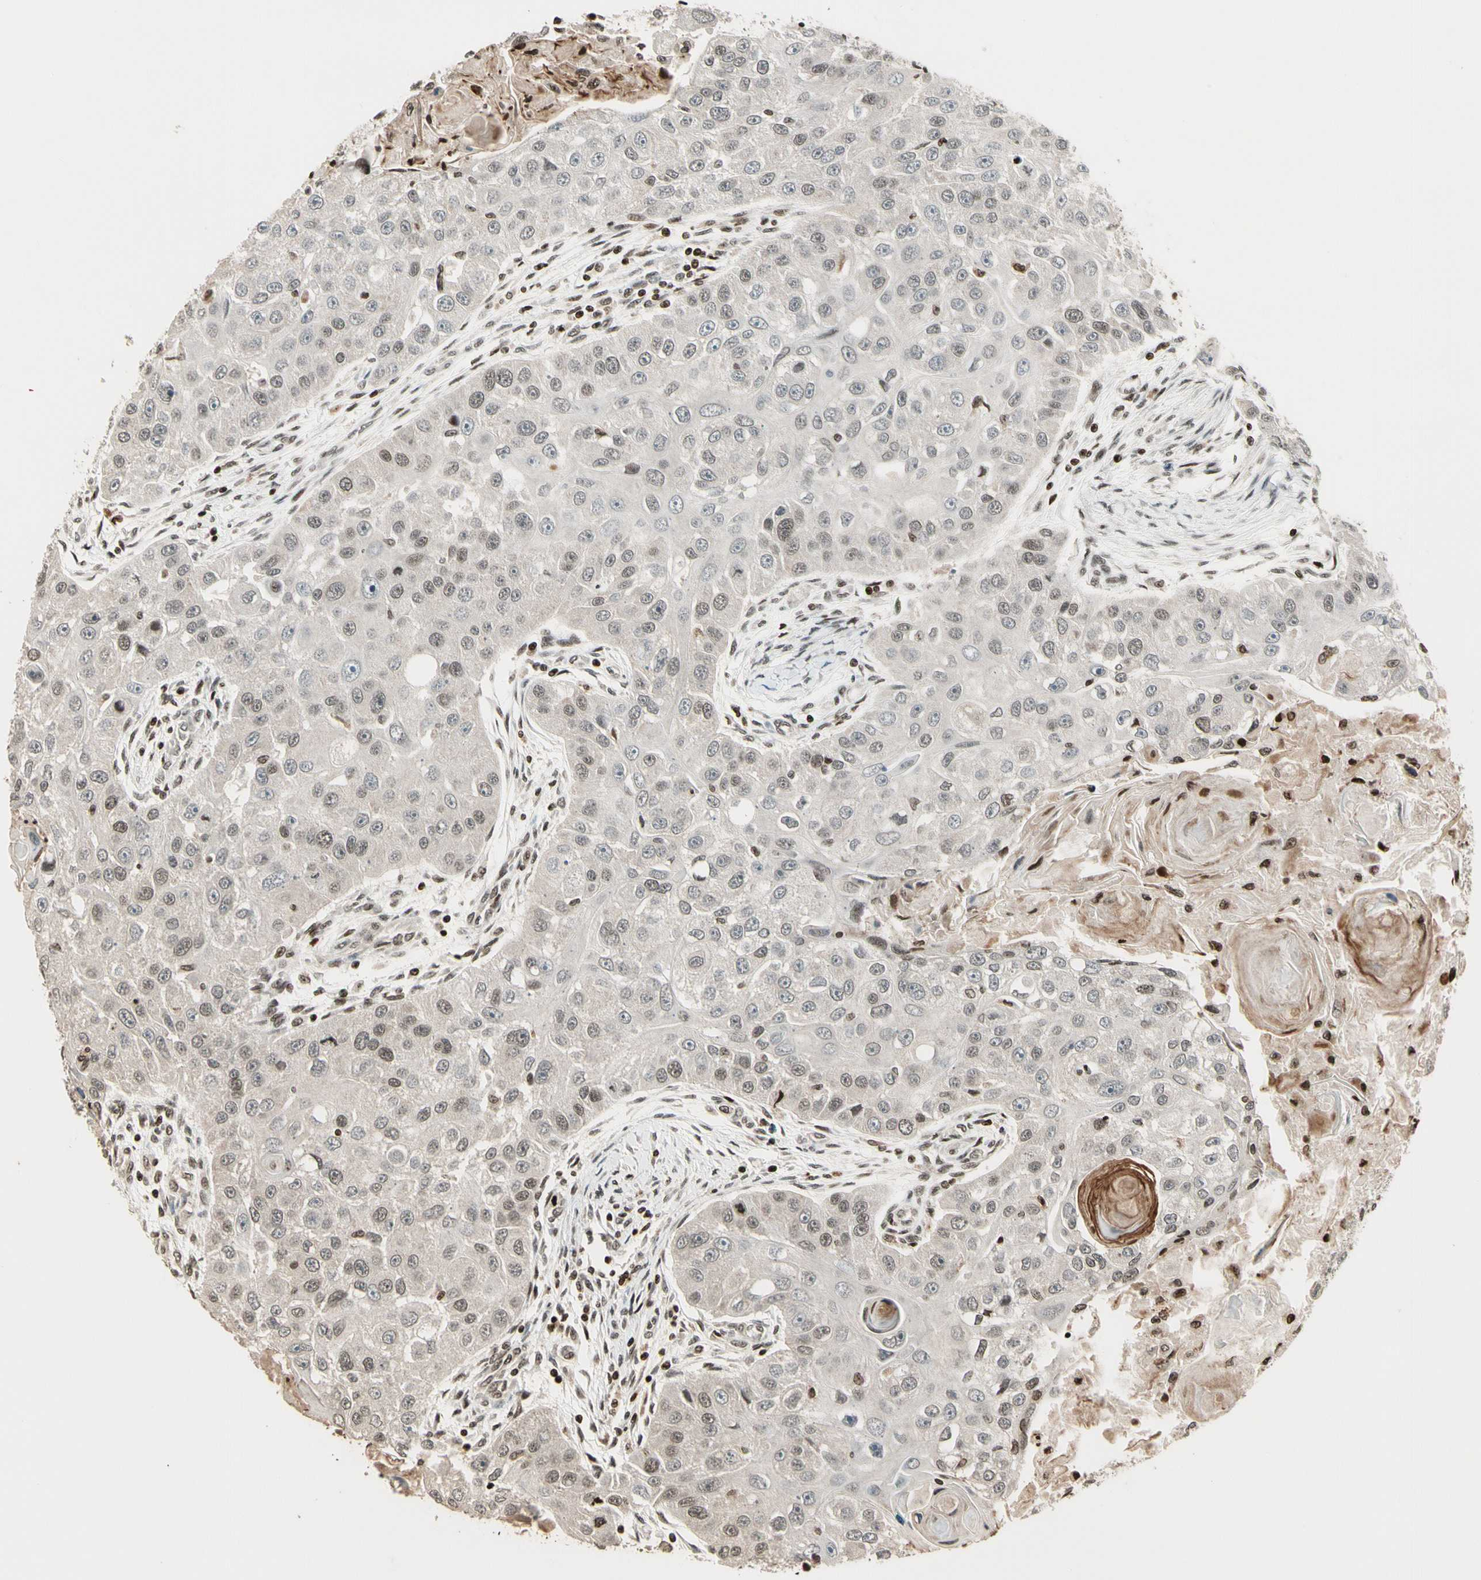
{"staining": {"intensity": "weak", "quantity": "<25%", "location": "nuclear"}, "tissue": "head and neck cancer", "cell_type": "Tumor cells", "image_type": "cancer", "snomed": [{"axis": "morphology", "description": "Normal tissue, NOS"}, {"axis": "morphology", "description": "Squamous cell carcinoma, NOS"}, {"axis": "topography", "description": "Skeletal muscle"}, {"axis": "topography", "description": "Head-Neck"}], "caption": "Immunohistochemistry (IHC) of human head and neck cancer (squamous cell carcinoma) demonstrates no staining in tumor cells.", "gene": "TSHZ3", "patient": {"sex": "male", "age": 51}}